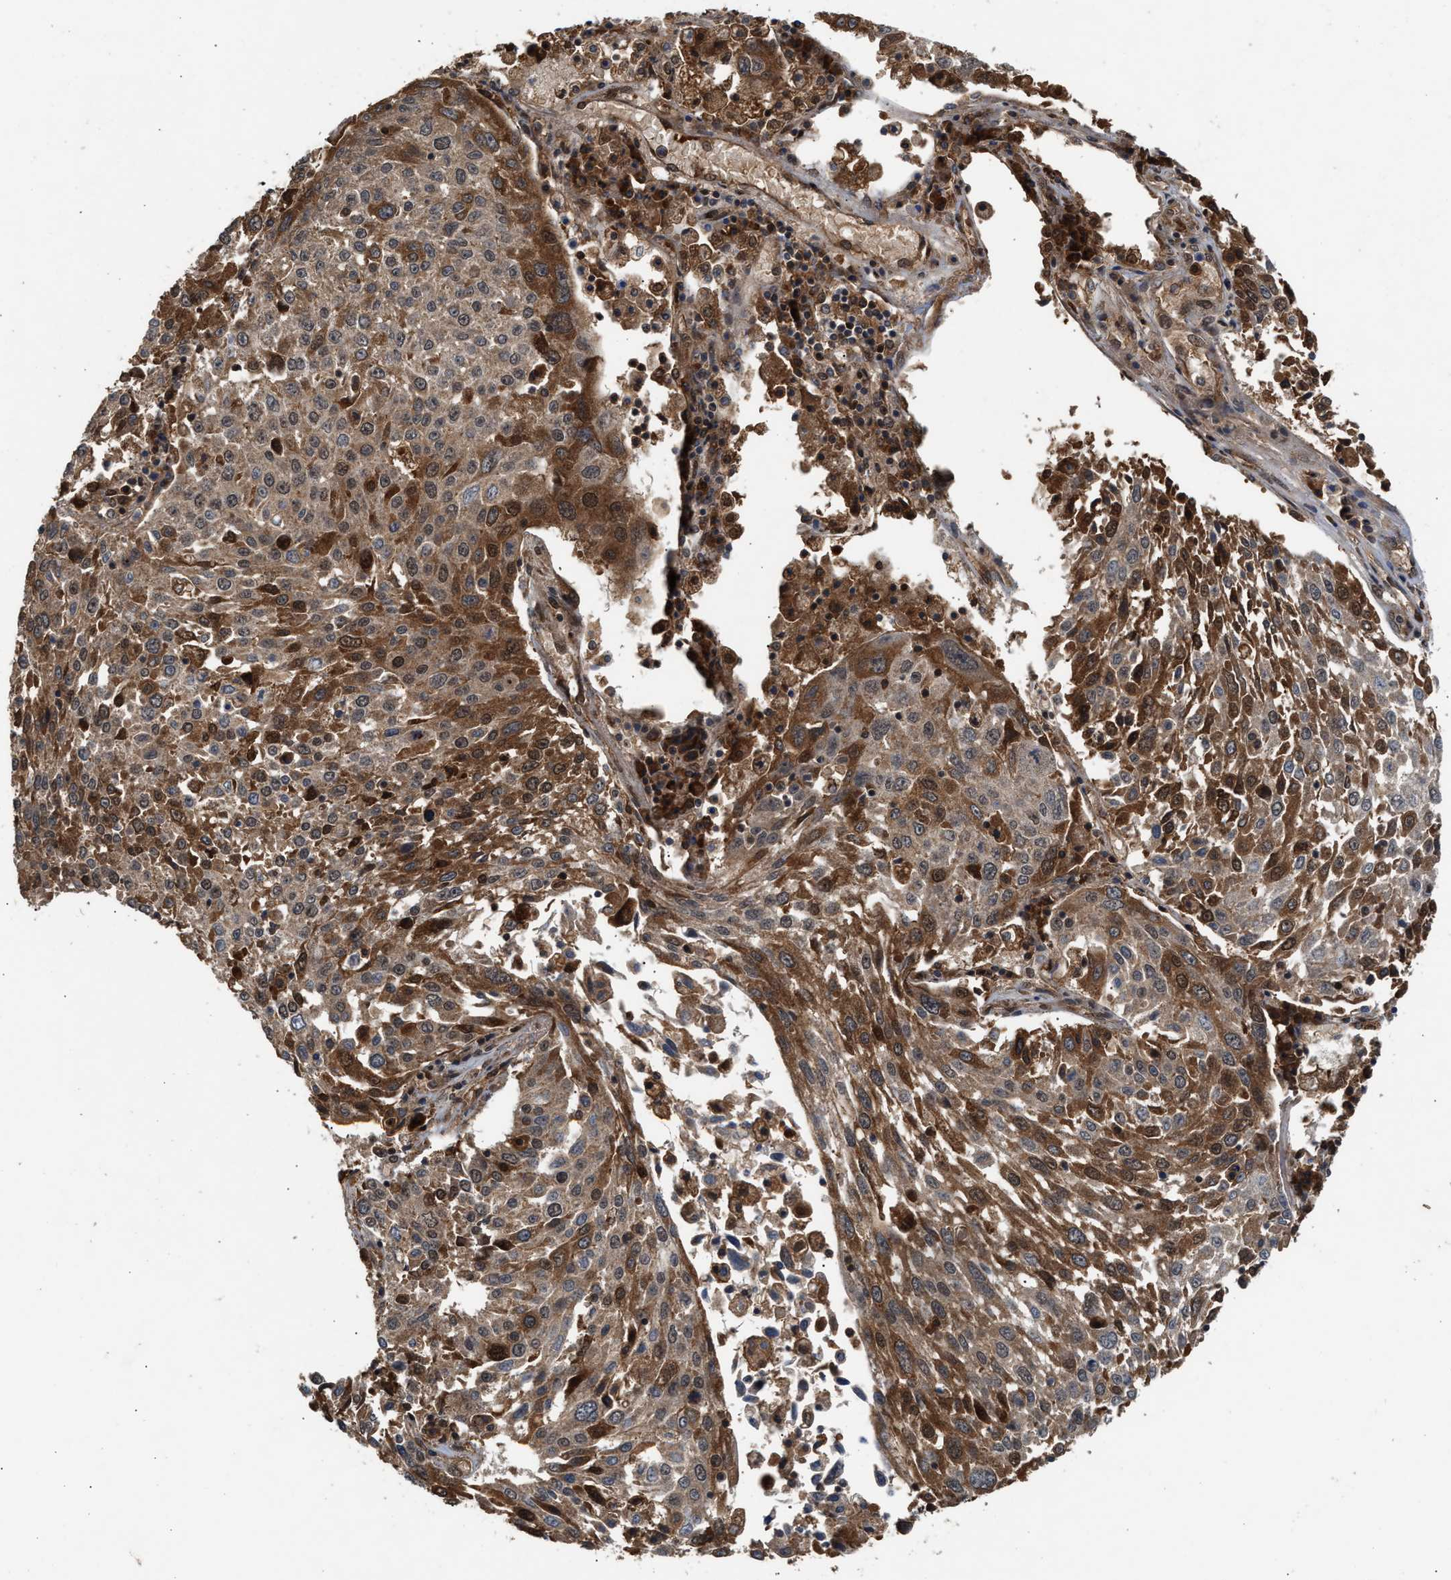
{"staining": {"intensity": "moderate", "quantity": "25%-75%", "location": "cytoplasmic/membranous,nuclear"}, "tissue": "lung cancer", "cell_type": "Tumor cells", "image_type": "cancer", "snomed": [{"axis": "morphology", "description": "Squamous cell carcinoma, NOS"}, {"axis": "topography", "description": "Lung"}], "caption": "Lung squamous cell carcinoma stained with a brown dye exhibits moderate cytoplasmic/membranous and nuclear positive staining in about 25%-75% of tumor cells.", "gene": "RUSC2", "patient": {"sex": "male", "age": 65}}